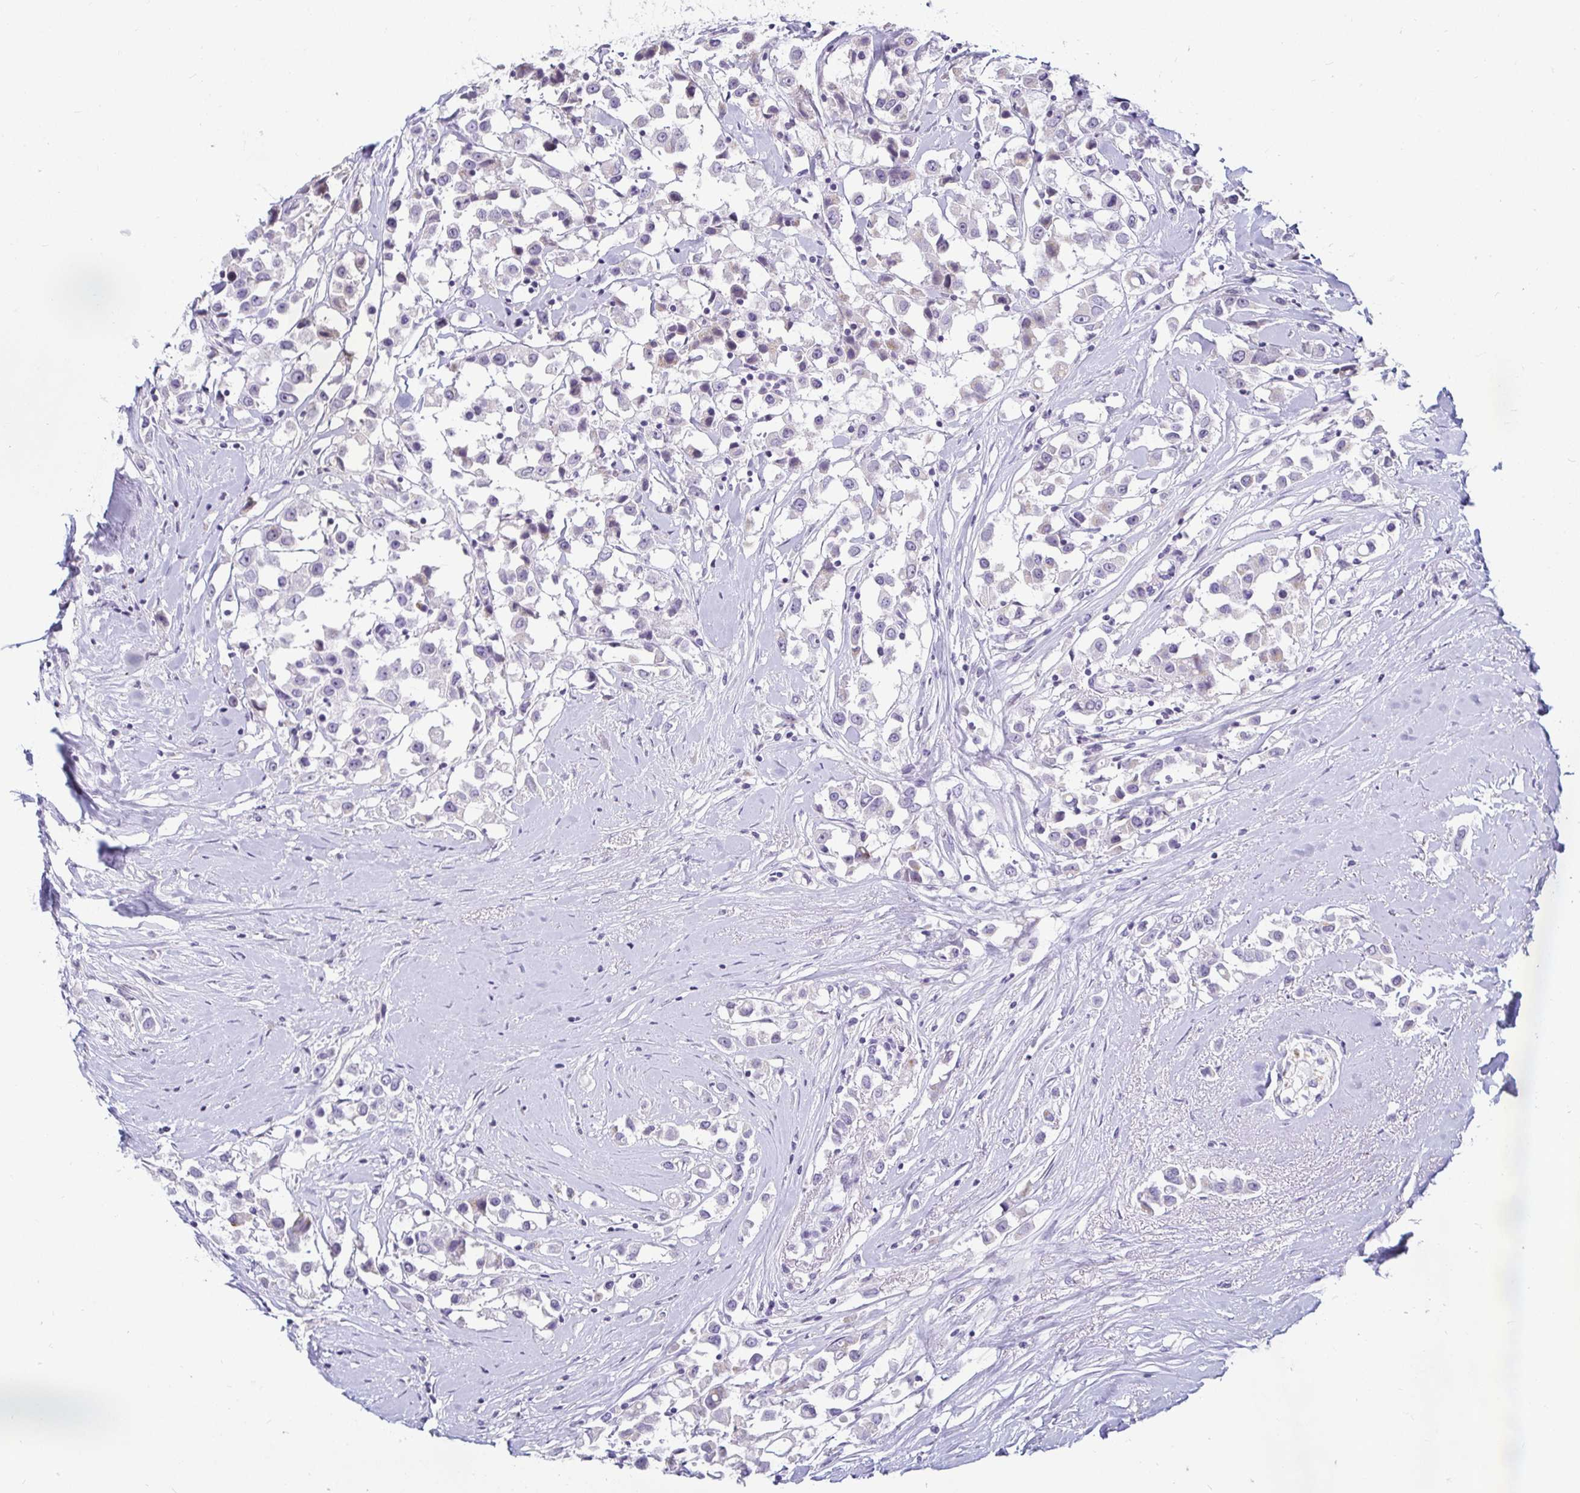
{"staining": {"intensity": "negative", "quantity": "none", "location": "none"}, "tissue": "breast cancer", "cell_type": "Tumor cells", "image_type": "cancer", "snomed": [{"axis": "morphology", "description": "Duct carcinoma"}, {"axis": "topography", "description": "Breast"}], "caption": "Immunohistochemical staining of human breast invasive ductal carcinoma shows no significant staining in tumor cells. The staining was performed using DAB (3,3'-diaminobenzidine) to visualize the protein expression in brown, while the nuclei were stained in blue with hematoxylin (Magnification: 20x).", "gene": "CR2", "patient": {"sex": "female", "age": 61}}